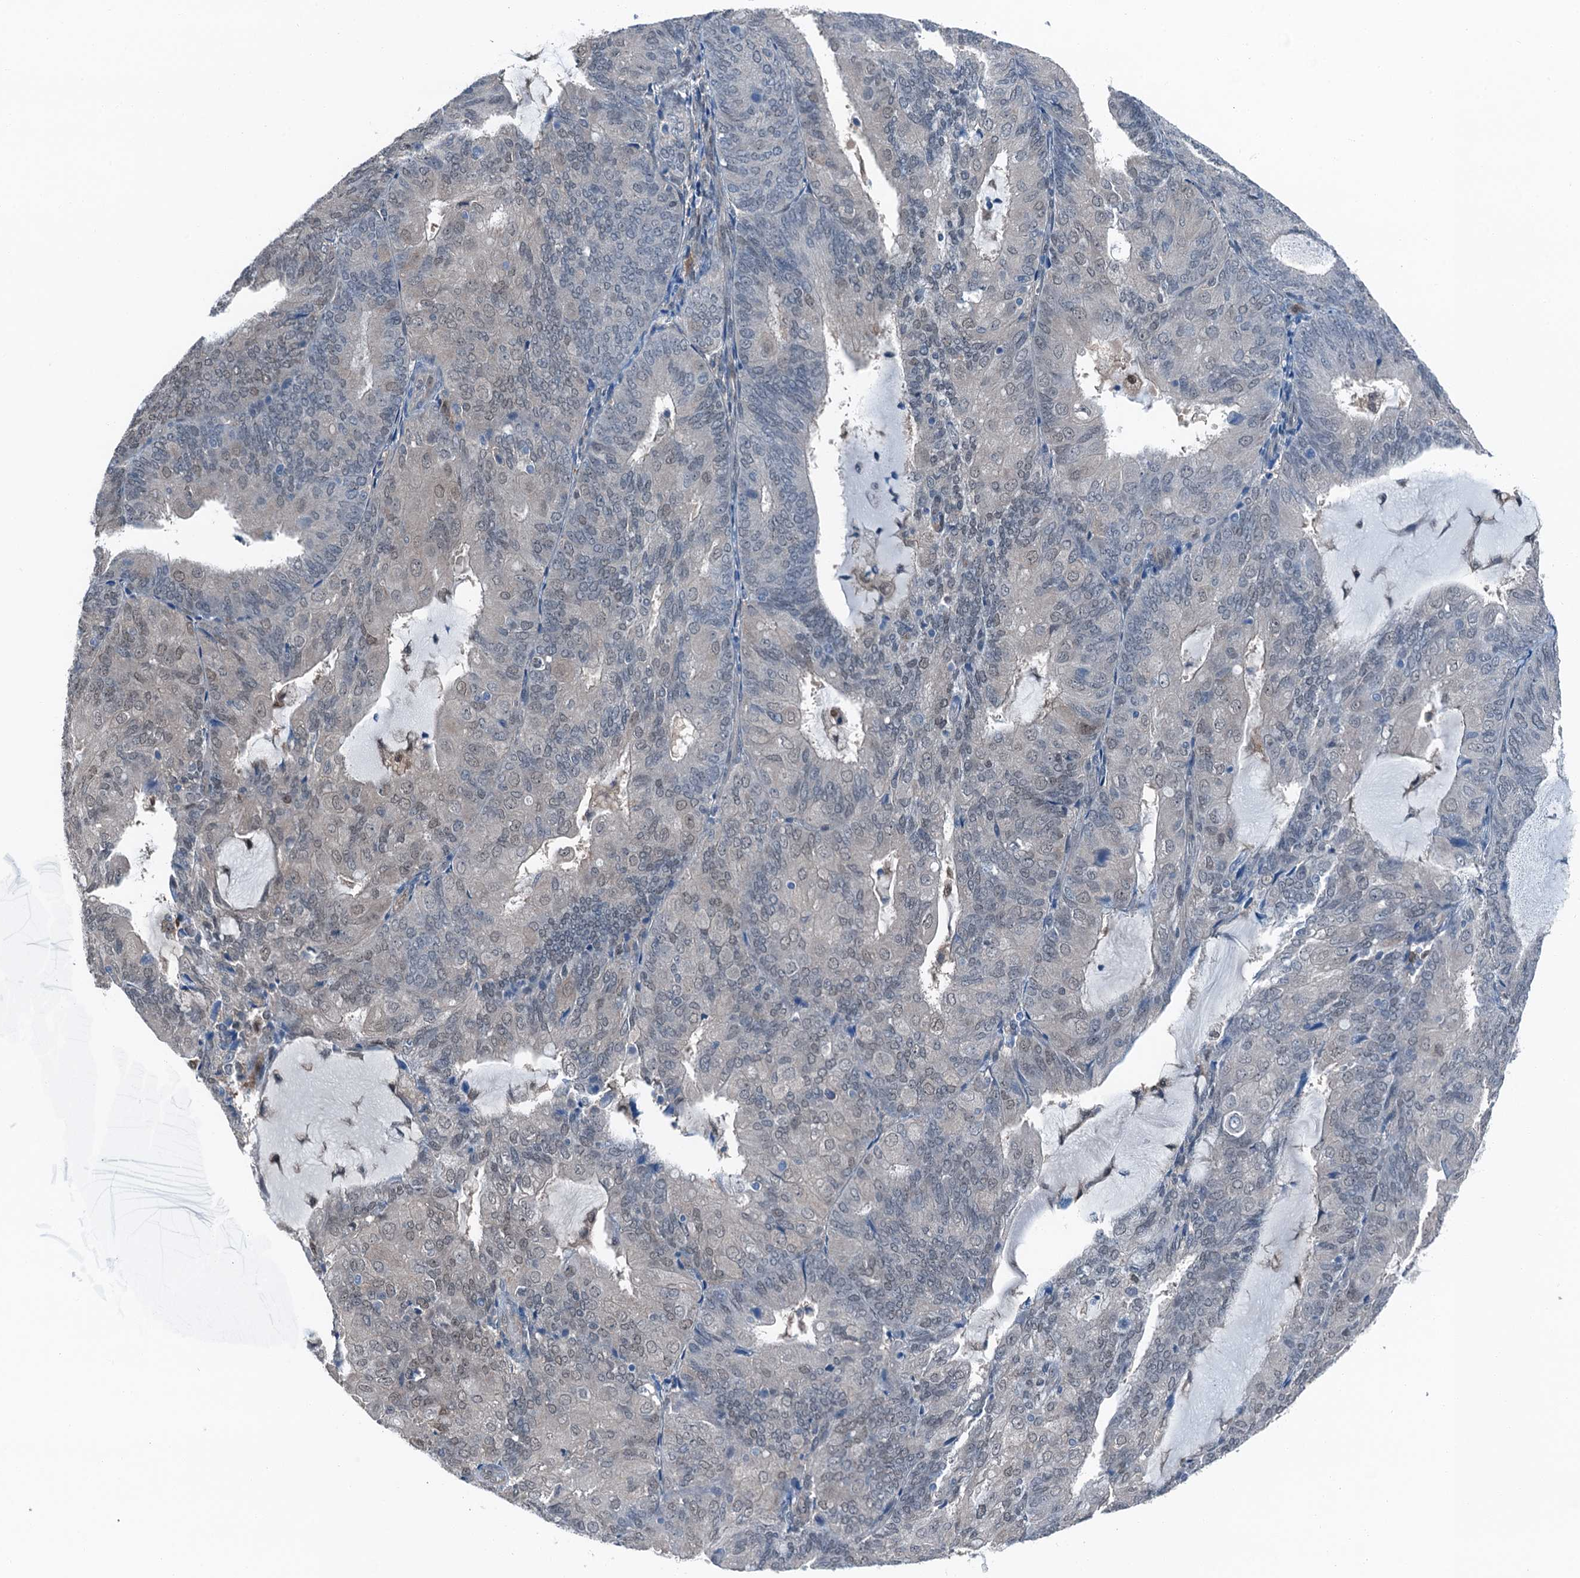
{"staining": {"intensity": "weak", "quantity": "<25%", "location": "cytoplasmic/membranous,nuclear"}, "tissue": "endometrial cancer", "cell_type": "Tumor cells", "image_type": "cancer", "snomed": [{"axis": "morphology", "description": "Adenocarcinoma, NOS"}, {"axis": "topography", "description": "Endometrium"}], "caption": "Adenocarcinoma (endometrial) was stained to show a protein in brown. There is no significant positivity in tumor cells.", "gene": "RNH1", "patient": {"sex": "female", "age": 81}}